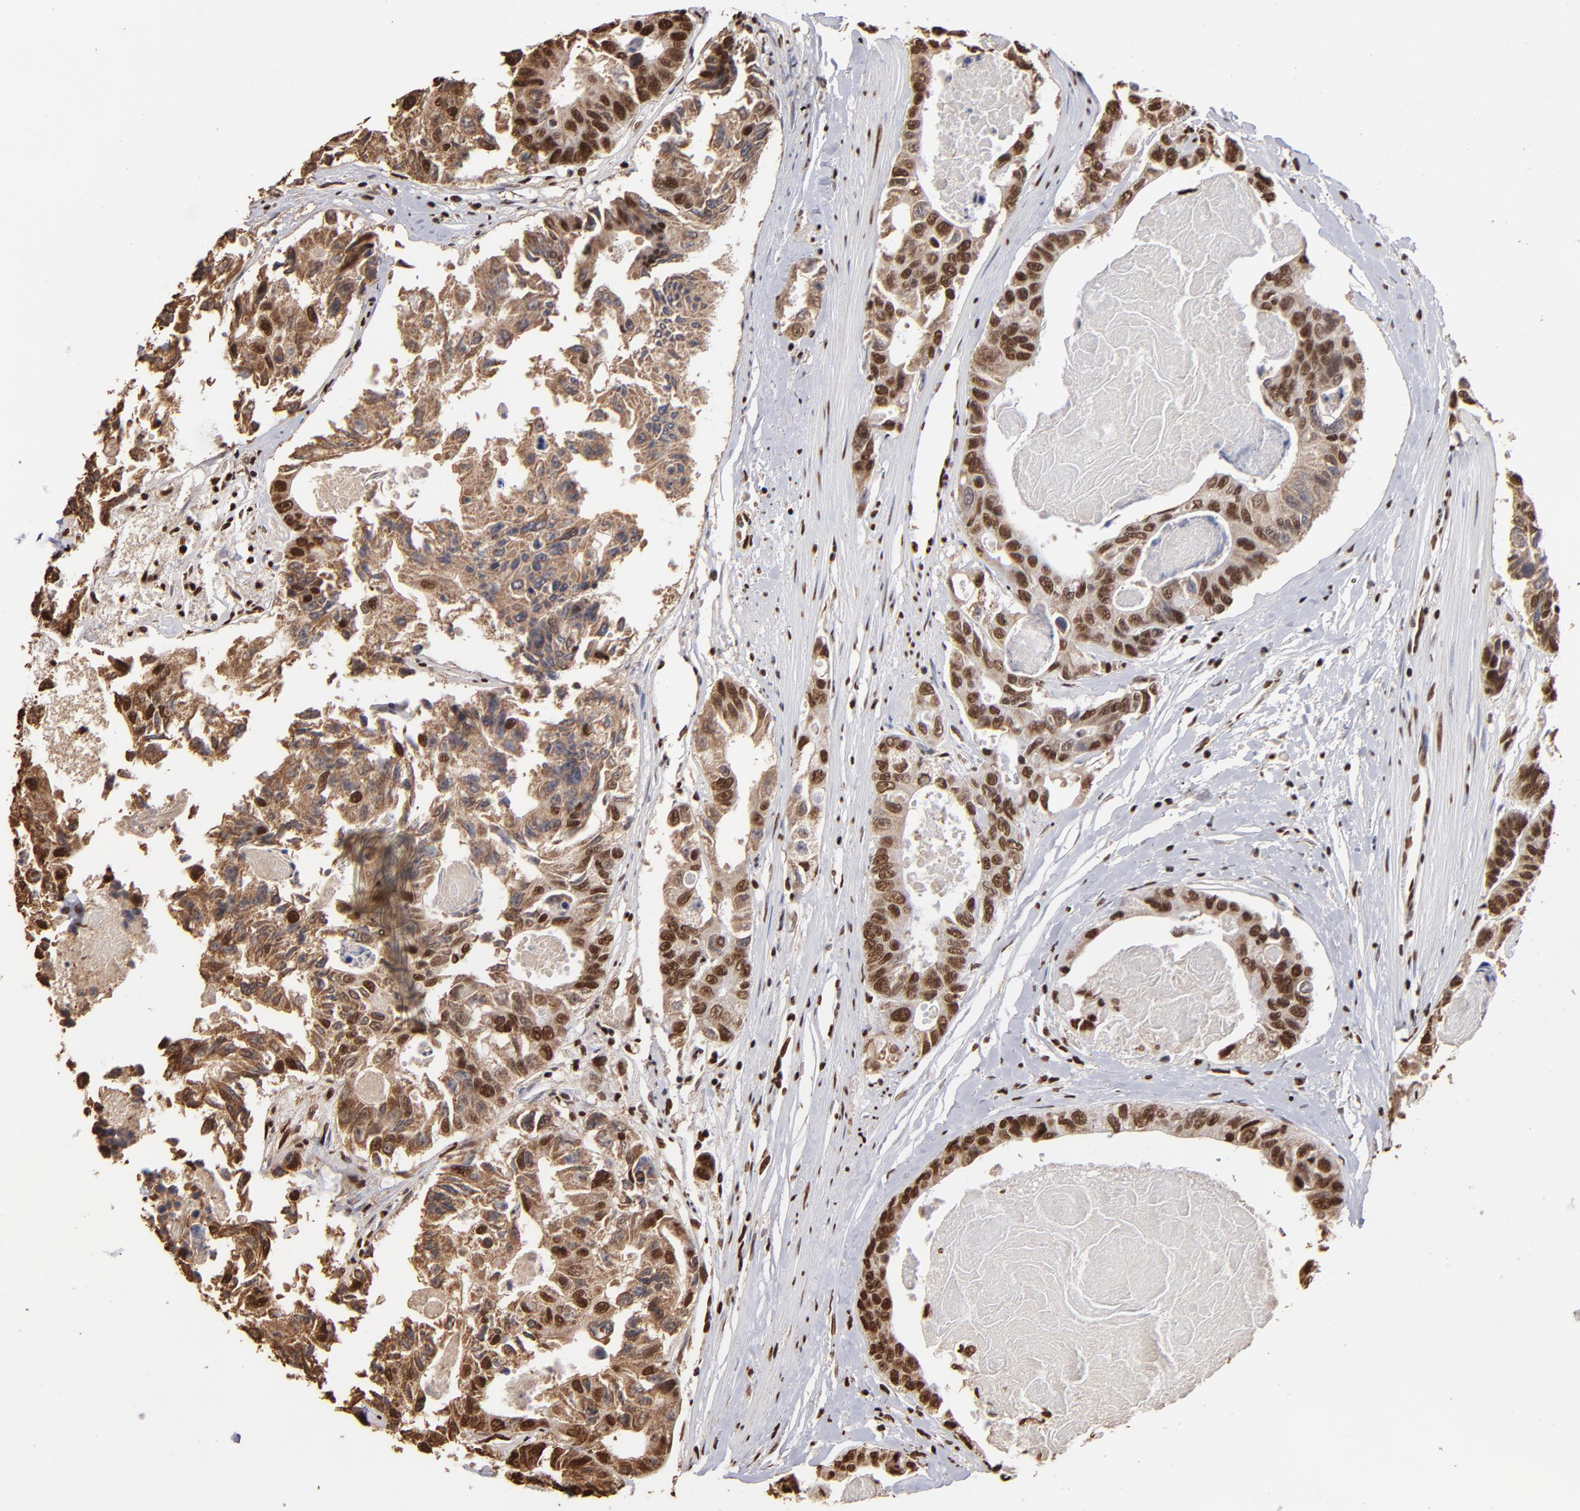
{"staining": {"intensity": "strong", "quantity": ">75%", "location": "nuclear"}, "tissue": "colorectal cancer", "cell_type": "Tumor cells", "image_type": "cancer", "snomed": [{"axis": "morphology", "description": "Adenocarcinoma, NOS"}, {"axis": "topography", "description": "Colon"}], "caption": "Tumor cells display high levels of strong nuclear expression in about >75% of cells in colorectal adenocarcinoma.", "gene": "ILF3", "patient": {"sex": "female", "age": 86}}